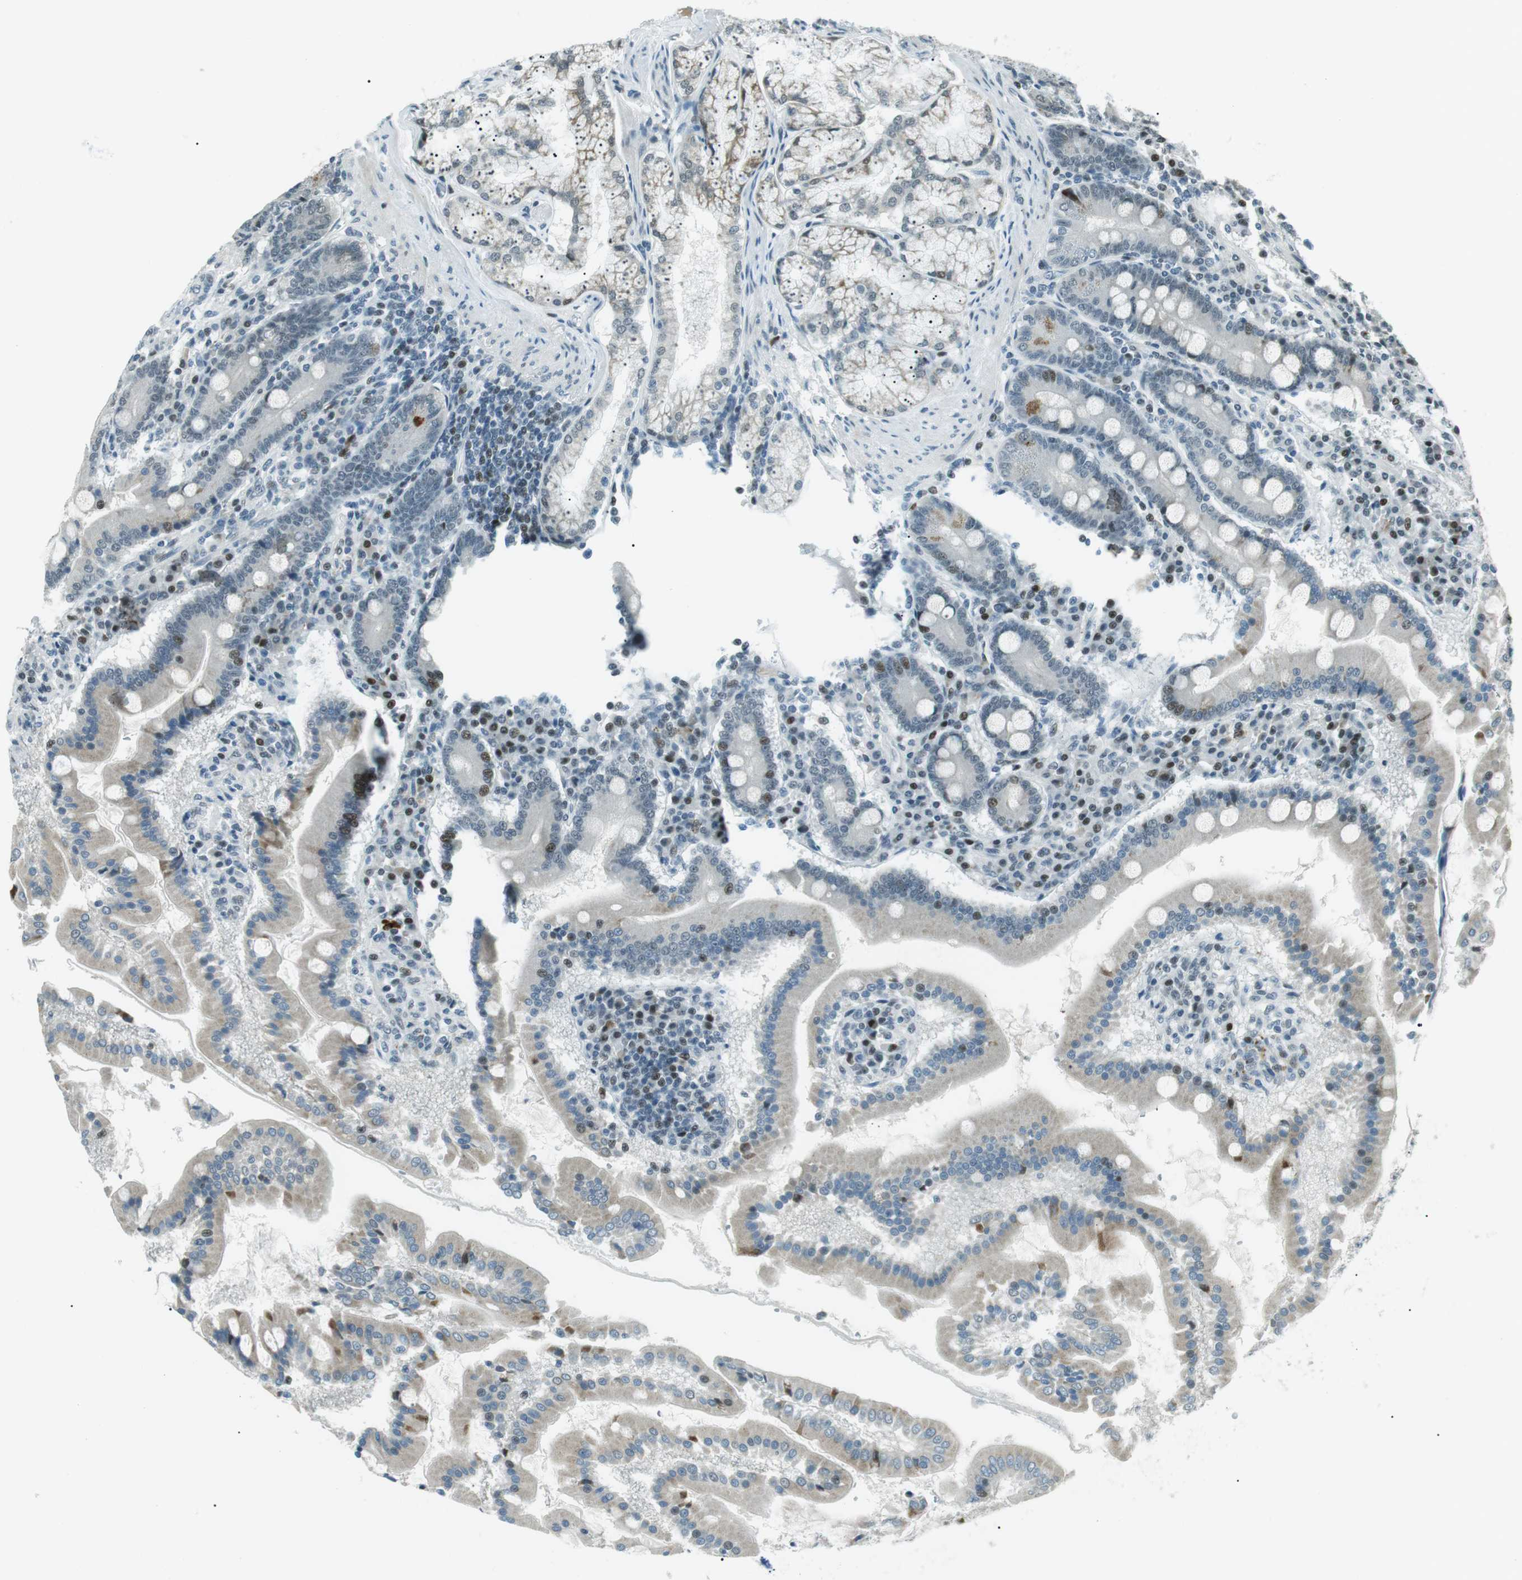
{"staining": {"intensity": "moderate", "quantity": "25%-75%", "location": "cytoplasmic/membranous,nuclear"}, "tissue": "duodenum", "cell_type": "Glandular cells", "image_type": "normal", "snomed": [{"axis": "morphology", "description": "Normal tissue, NOS"}, {"axis": "topography", "description": "Duodenum"}], "caption": "Normal duodenum reveals moderate cytoplasmic/membranous,nuclear expression in approximately 25%-75% of glandular cells, visualized by immunohistochemistry.", "gene": "PJA1", "patient": {"sex": "male", "age": 50}}